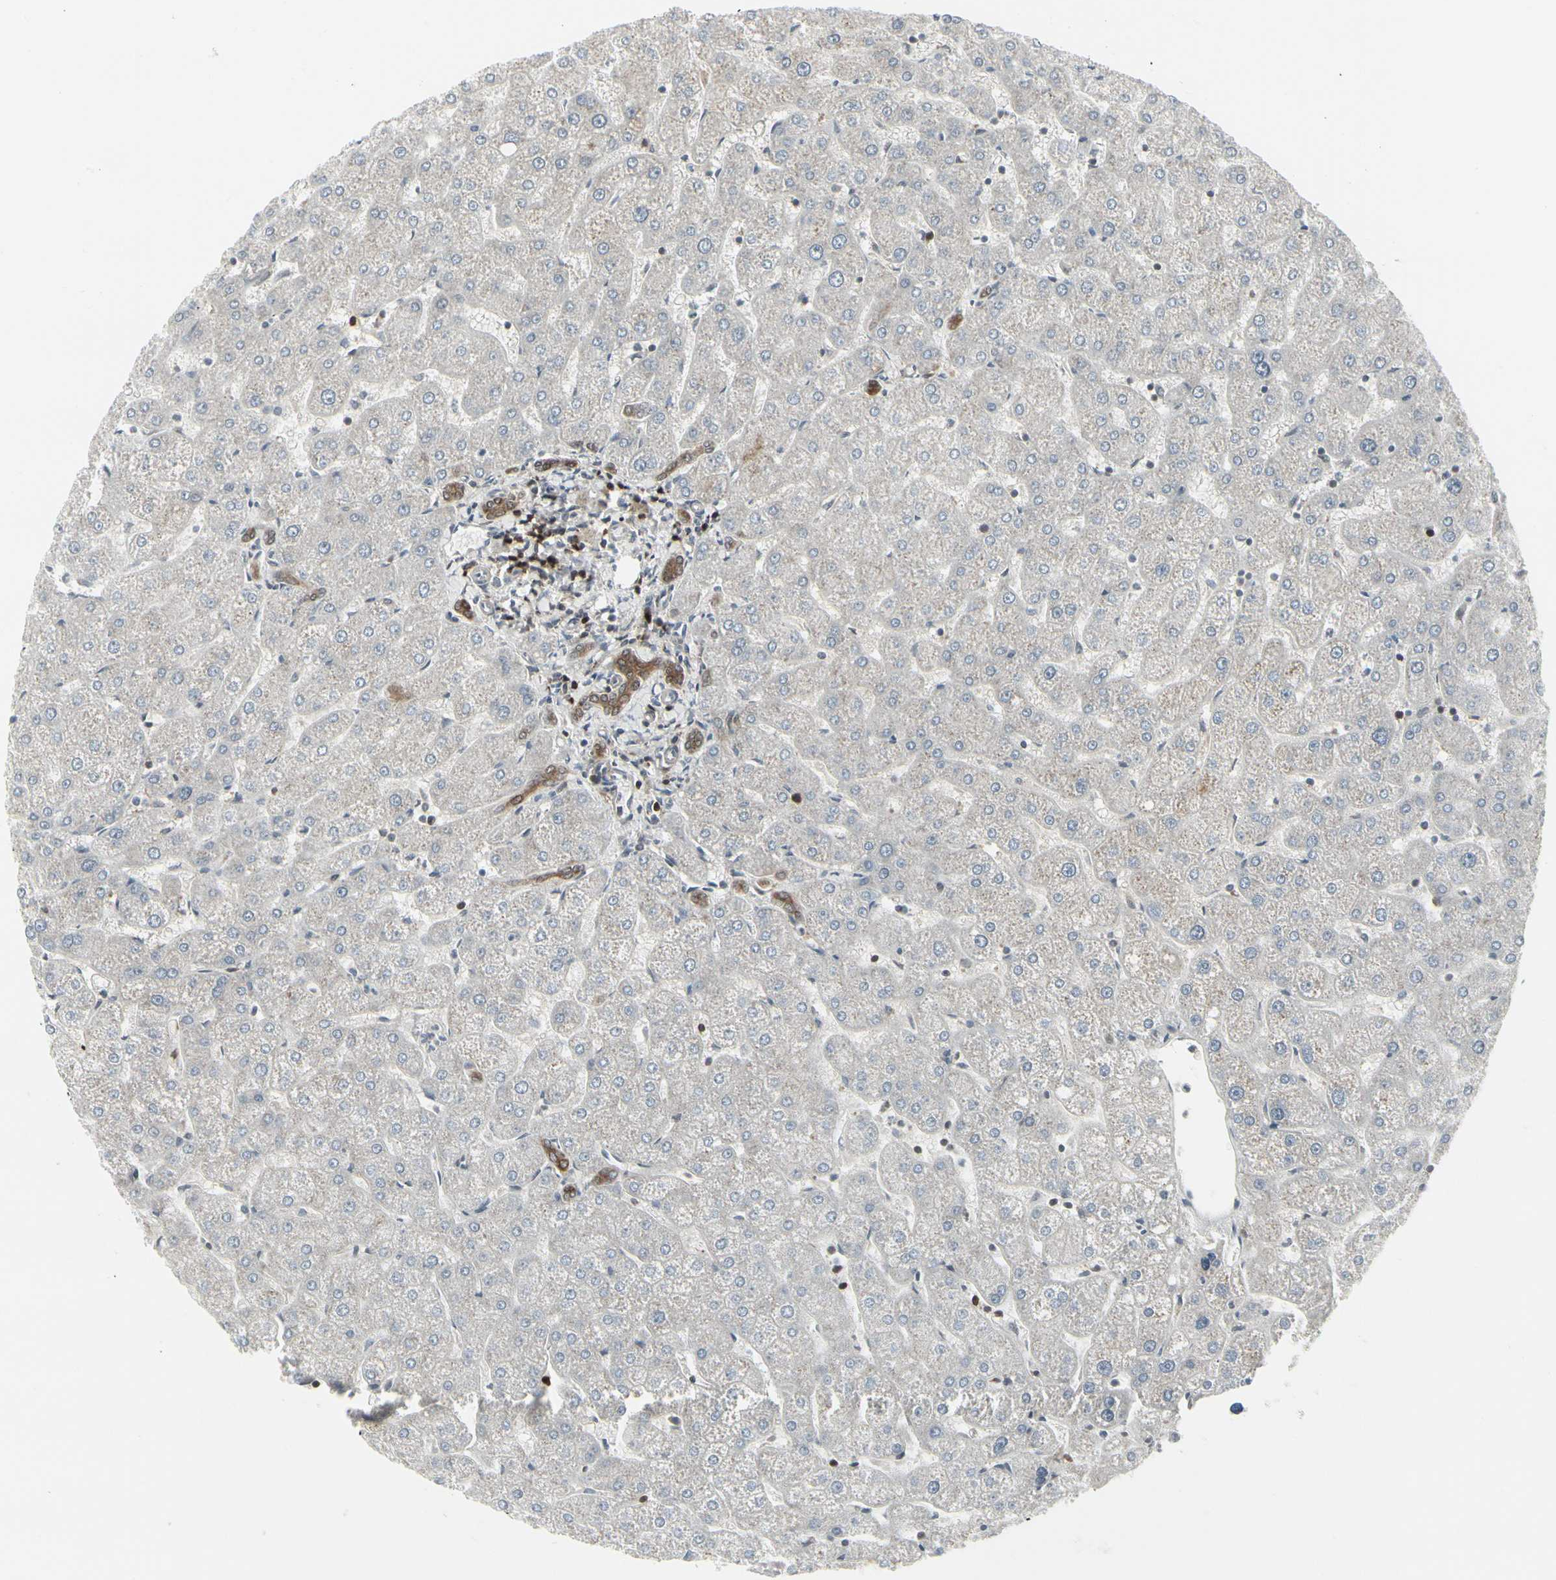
{"staining": {"intensity": "moderate", "quantity": ">75%", "location": "cytoplasmic/membranous"}, "tissue": "liver", "cell_type": "Cholangiocytes", "image_type": "normal", "snomed": [{"axis": "morphology", "description": "Normal tissue, NOS"}, {"axis": "topography", "description": "Liver"}], "caption": "An immunohistochemistry photomicrograph of normal tissue is shown. Protein staining in brown shows moderate cytoplasmic/membranous positivity in liver within cholangiocytes. Ihc stains the protein of interest in brown and the nuclei are stained blue.", "gene": "IGFBP6", "patient": {"sex": "male", "age": 67}}